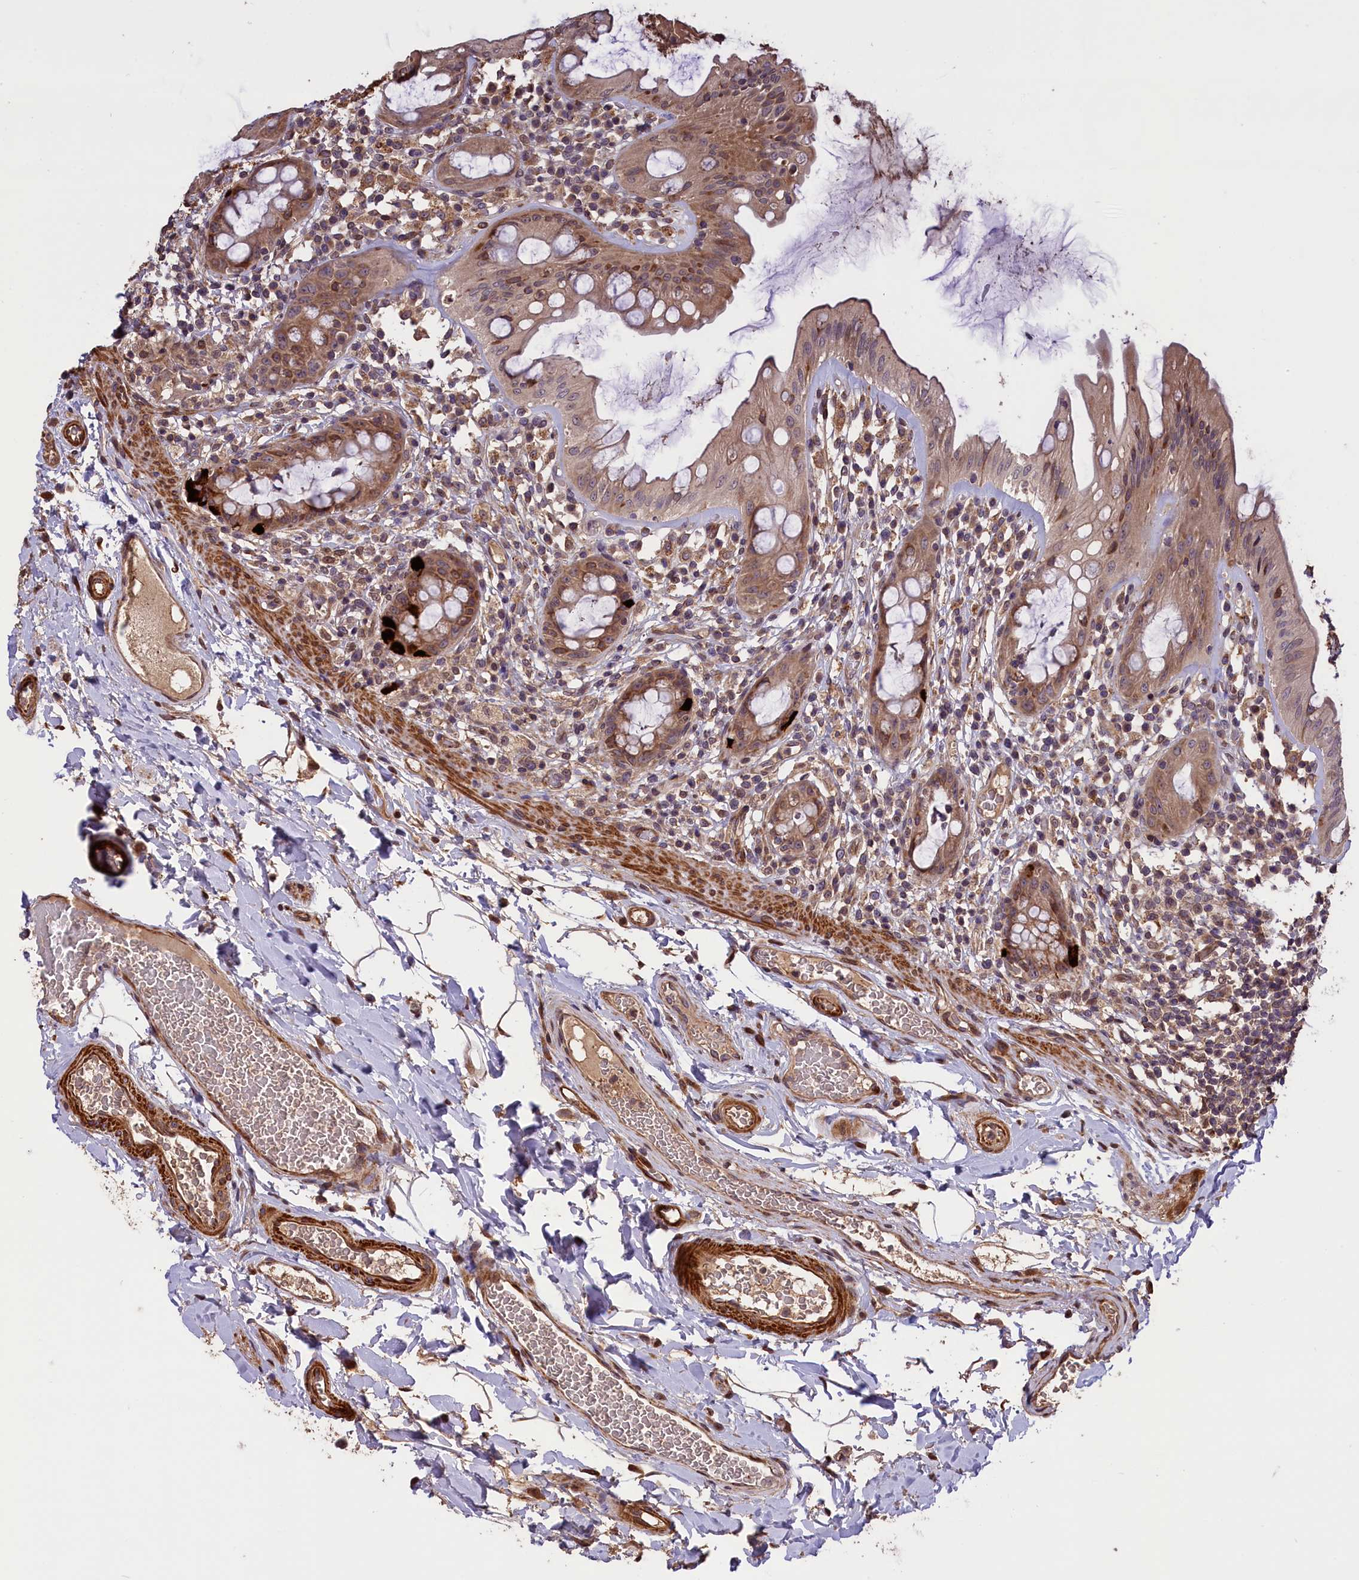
{"staining": {"intensity": "moderate", "quantity": ">75%", "location": "cytoplasmic/membranous"}, "tissue": "rectum", "cell_type": "Glandular cells", "image_type": "normal", "snomed": [{"axis": "morphology", "description": "Normal tissue, NOS"}, {"axis": "topography", "description": "Rectum"}], "caption": "Glandular cells display medium levels of moderate cytoplasmic/membranous staining in about >75% of cells in normal human rectum. (Stains: DAB (3,3'-diaminobenzidine) in brown, nuclei in blue, Microscopy: brightfield microscopy at high magnification).", "gene": "DNAJB9", "patient": {"sex": "female", "age": 57}}